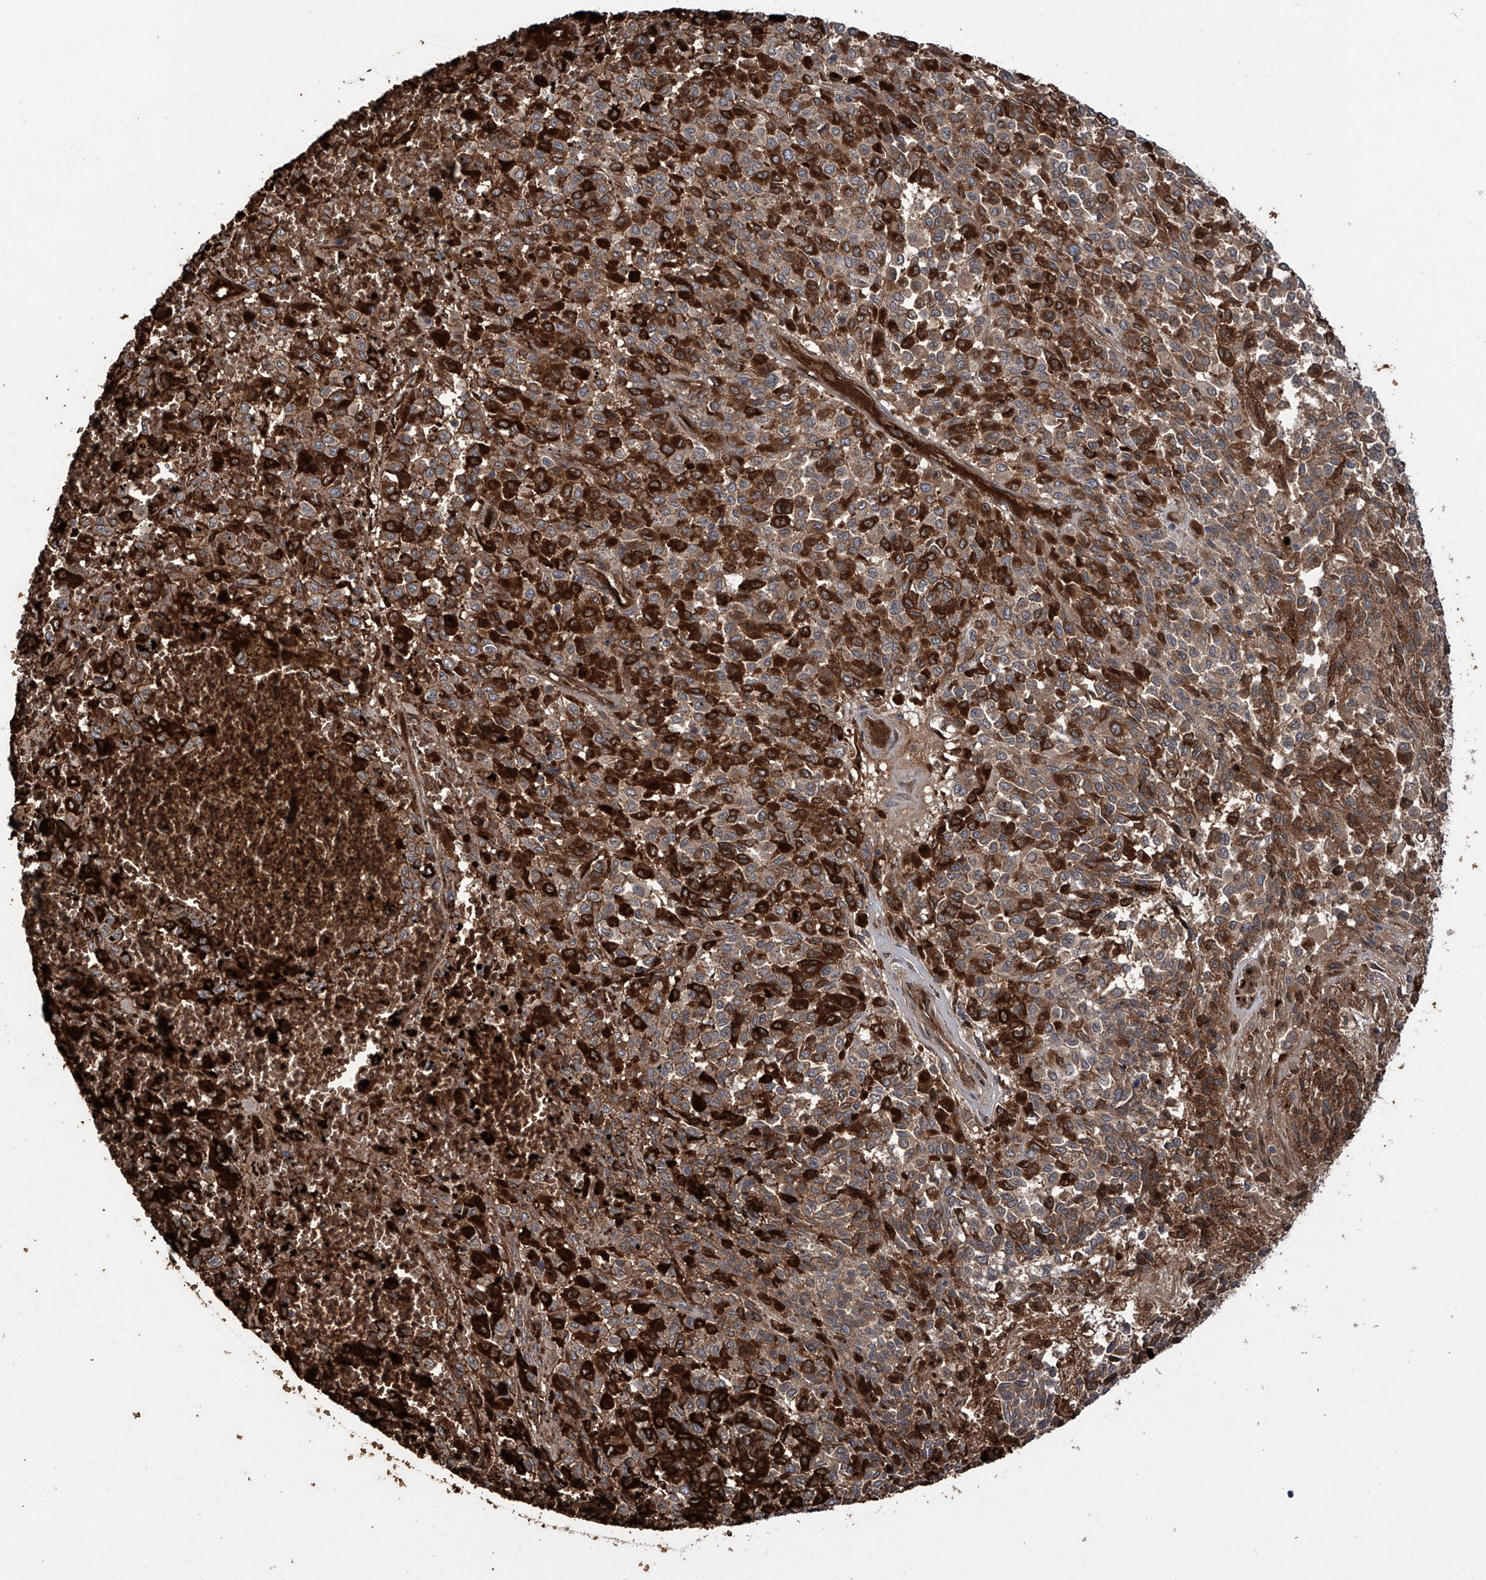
{"staining": {"intensity": "strong", "quantity": "25%-75%", "location": "cytoplasmic/membranous"}, "tissue": "melanoma", "cell_type": "Tumor cells", "image_type": "cancer", "snomed": [{"axis": "morphology", "description": "Malignant melanoma, Metastatic site"}, {"axis": "topography", "description": "Pancreas"}], "caption": "Melanoma stained with IHC reveals strong cytoplasmic/membranous expression in about 25%-75% of tumor cells. Nuclei are stained in blue.", "gene": "ZDHHC9", "patient": {"sex": "female", "age": 30}}